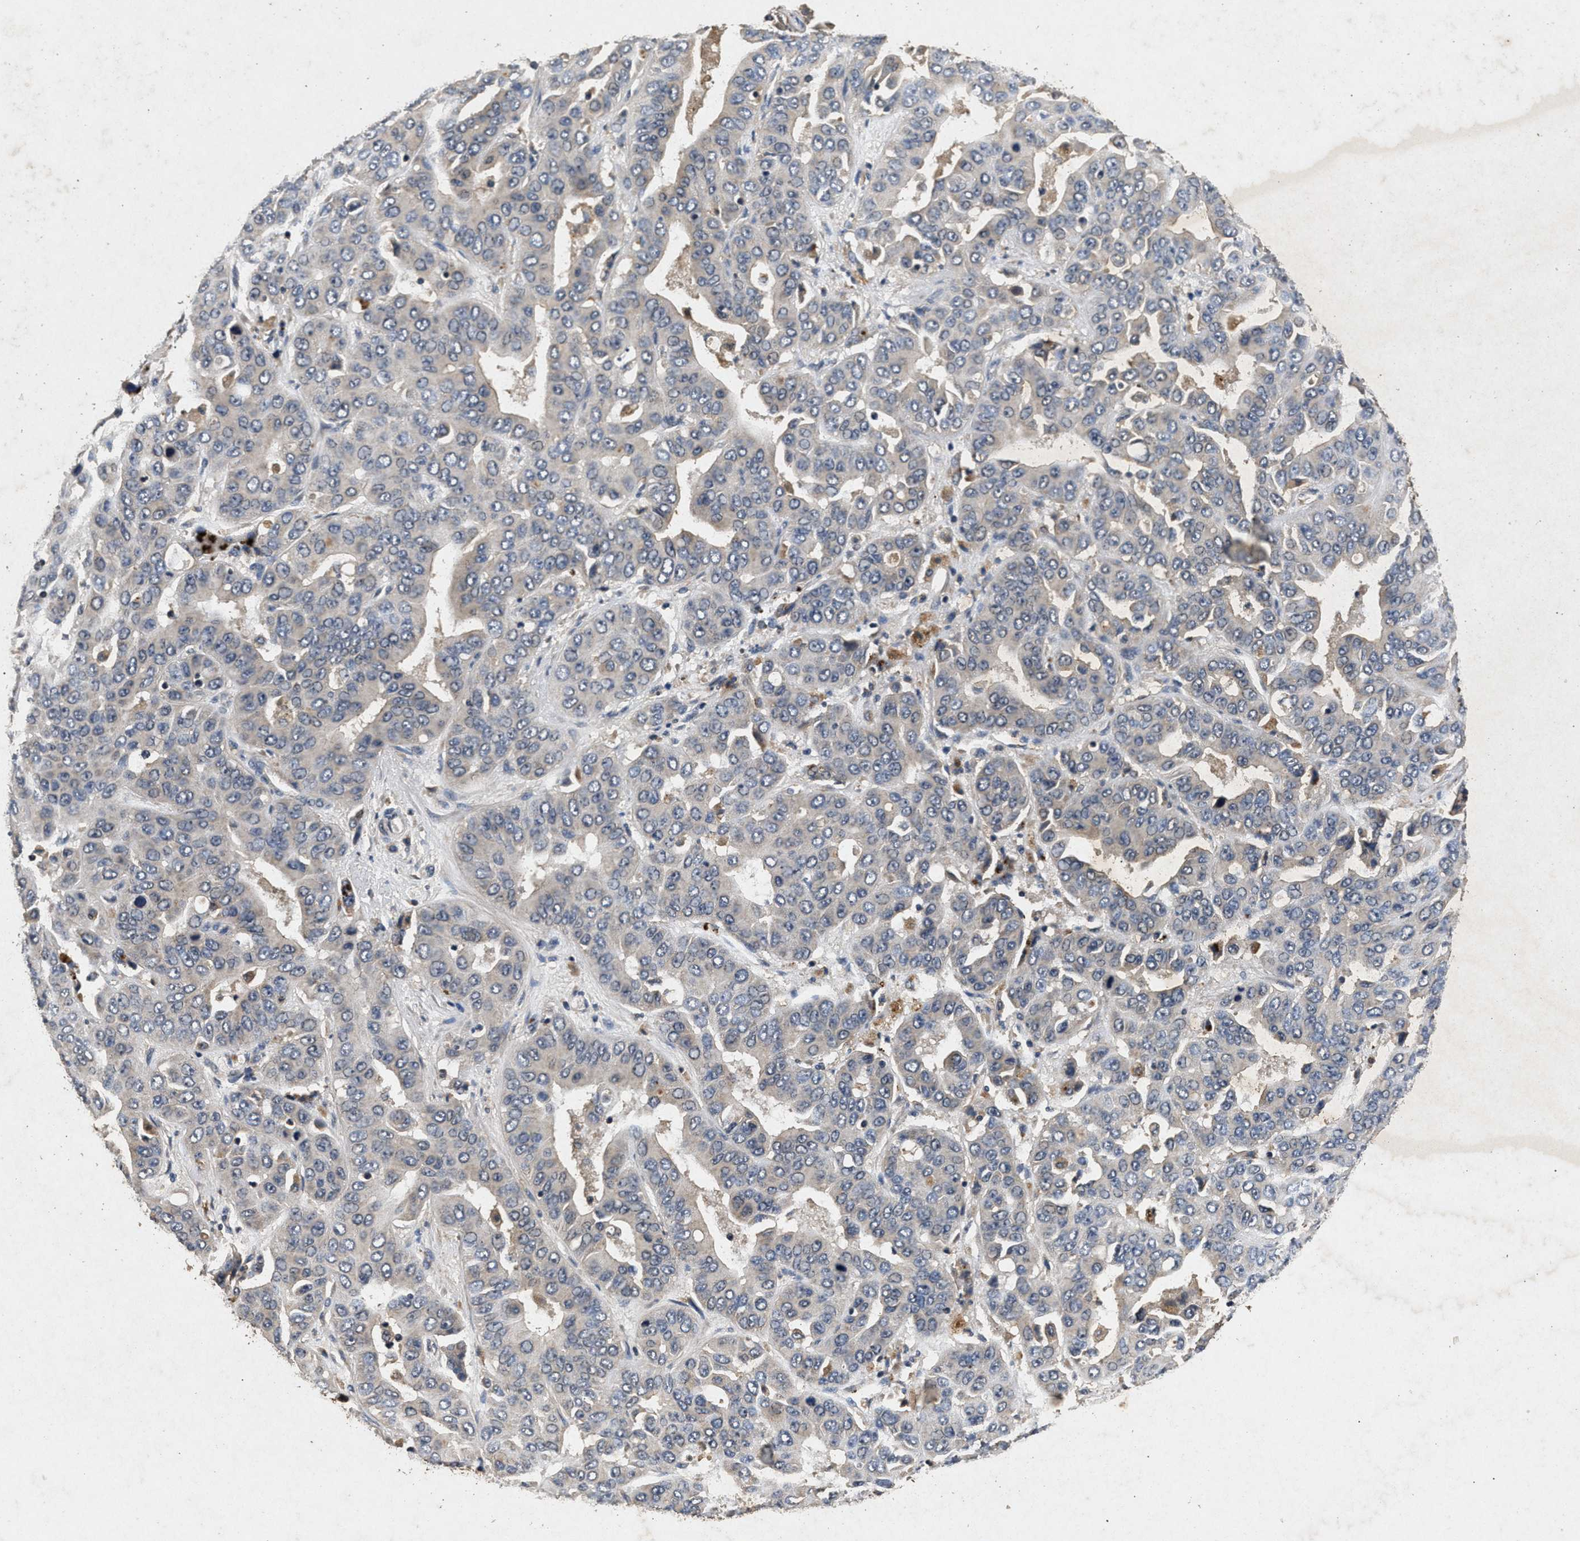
{"staining": {"intensity": "negative", "quantity": "none", "location": "none"}, "tissue": "liver cancer", "cell_type": "Tumor cells", "image_type": "cancer", "snomed": [{"axis": "morphology", "description": "Cholangiocarcinoma"}, {"axis": "topography", "description": "Liver"}], "caption": "There is no significant staining in tumor cells of liver cholangiocarcinoma. (Brightfield microscopy of DAB (3,3'-diaminobenzidine) immunohistochemistry at high magnification).", "gene": "PPP1CC", "patient": {"sex": "female", "age": 52}}